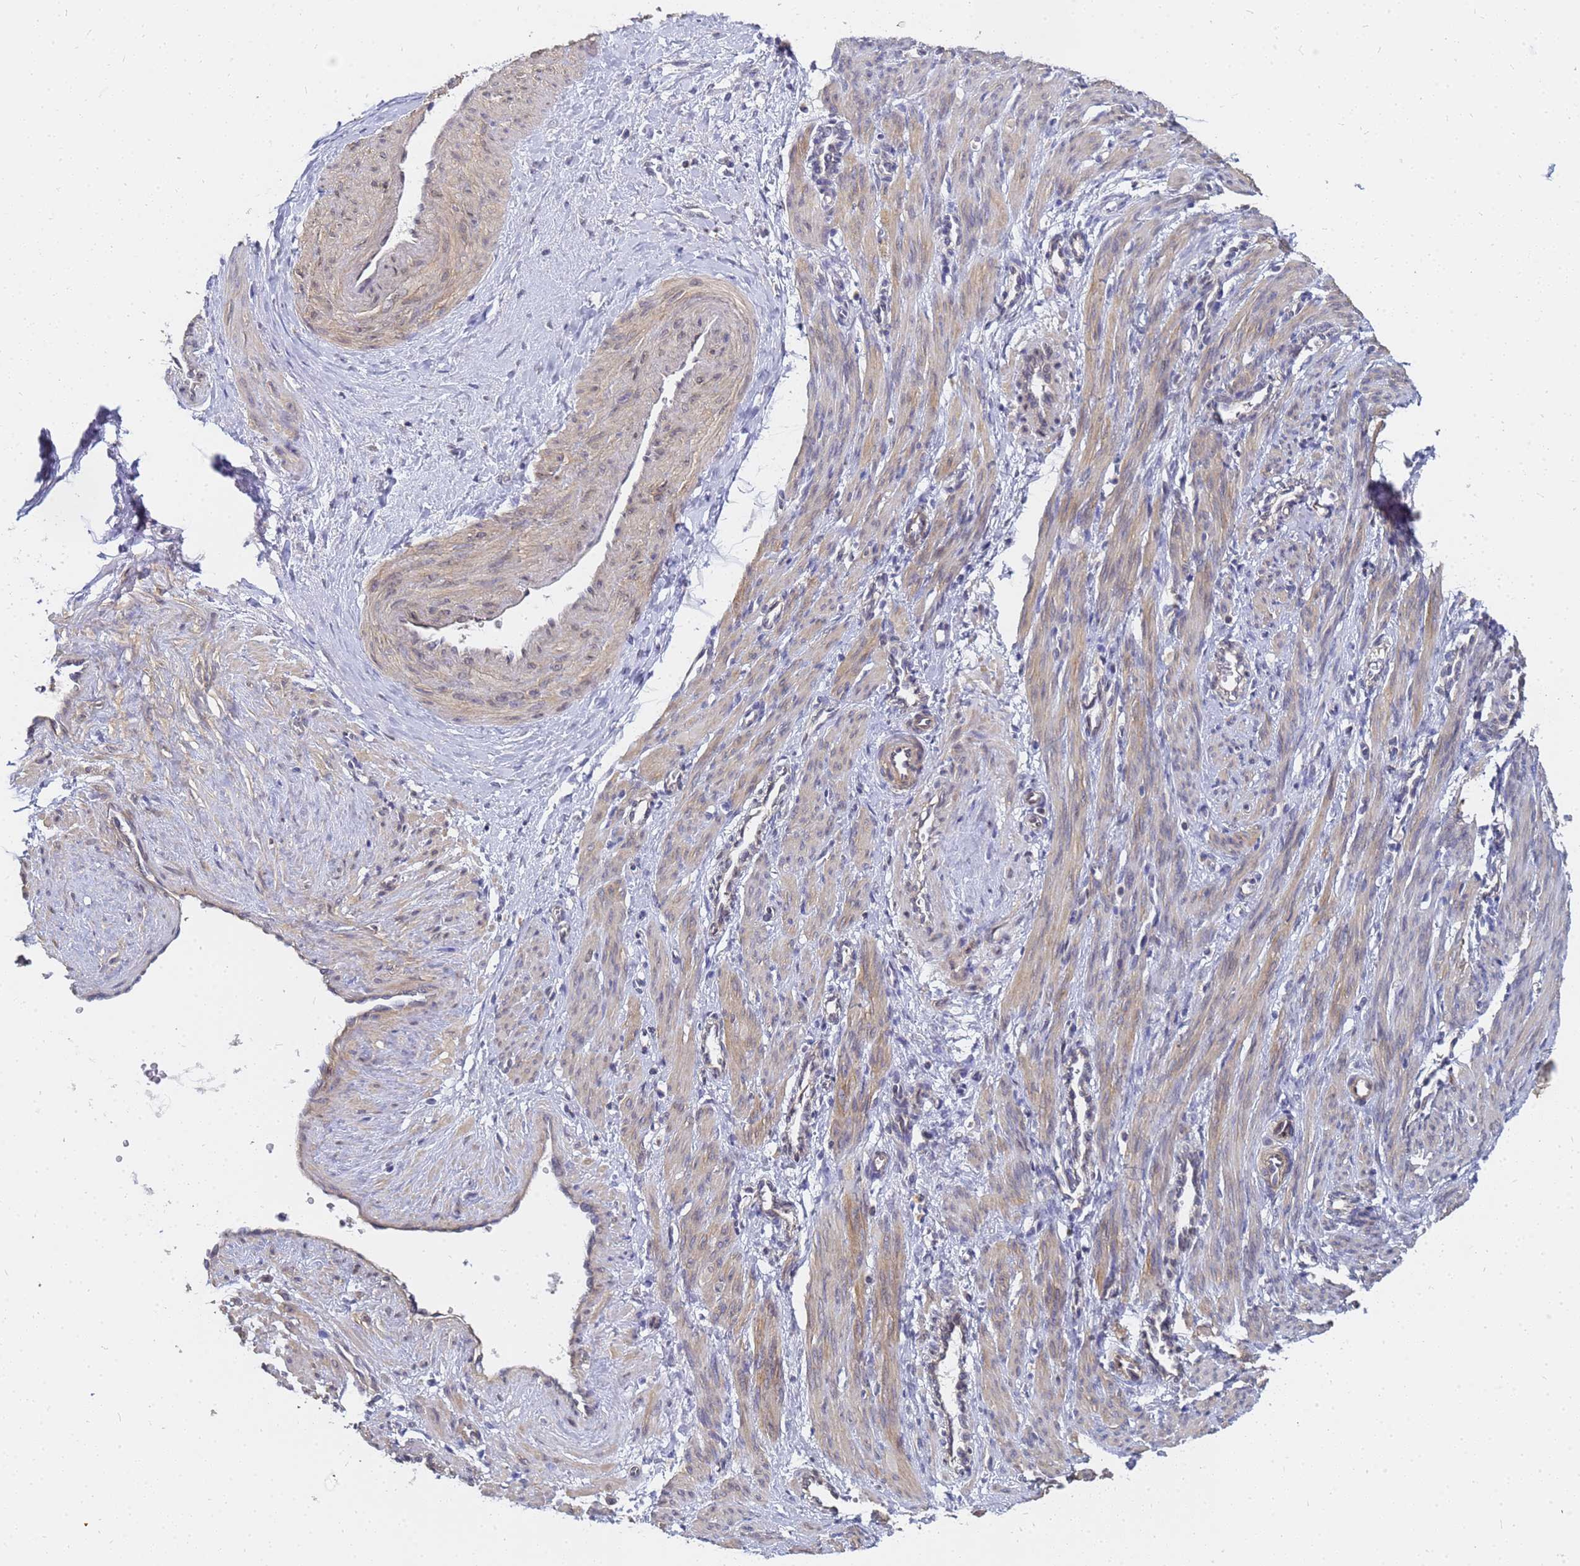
{"staining": {"intensity": "weak", "quantity": "25%-75%", "location": "cytoplasmic/membranous"}, "tissue": "smooth muscle", "cell_type": "Smooth muscle cells", "image_type": "normal", "snomed": [{"axis": "morphology", "description": "Normal tissue, NOS"}, {"axis": "topography", "description": "Endometrium"}], "caption": "A photomicrograph of human smooth muscle stained for a protein shows weak cytoplasmic/membranous brown staining in smooth muscle cells. (IHC, brightfield microscopy, high magnification).", "gene": "FAM166B", "patient": {"sex": "female", "age": 33}}